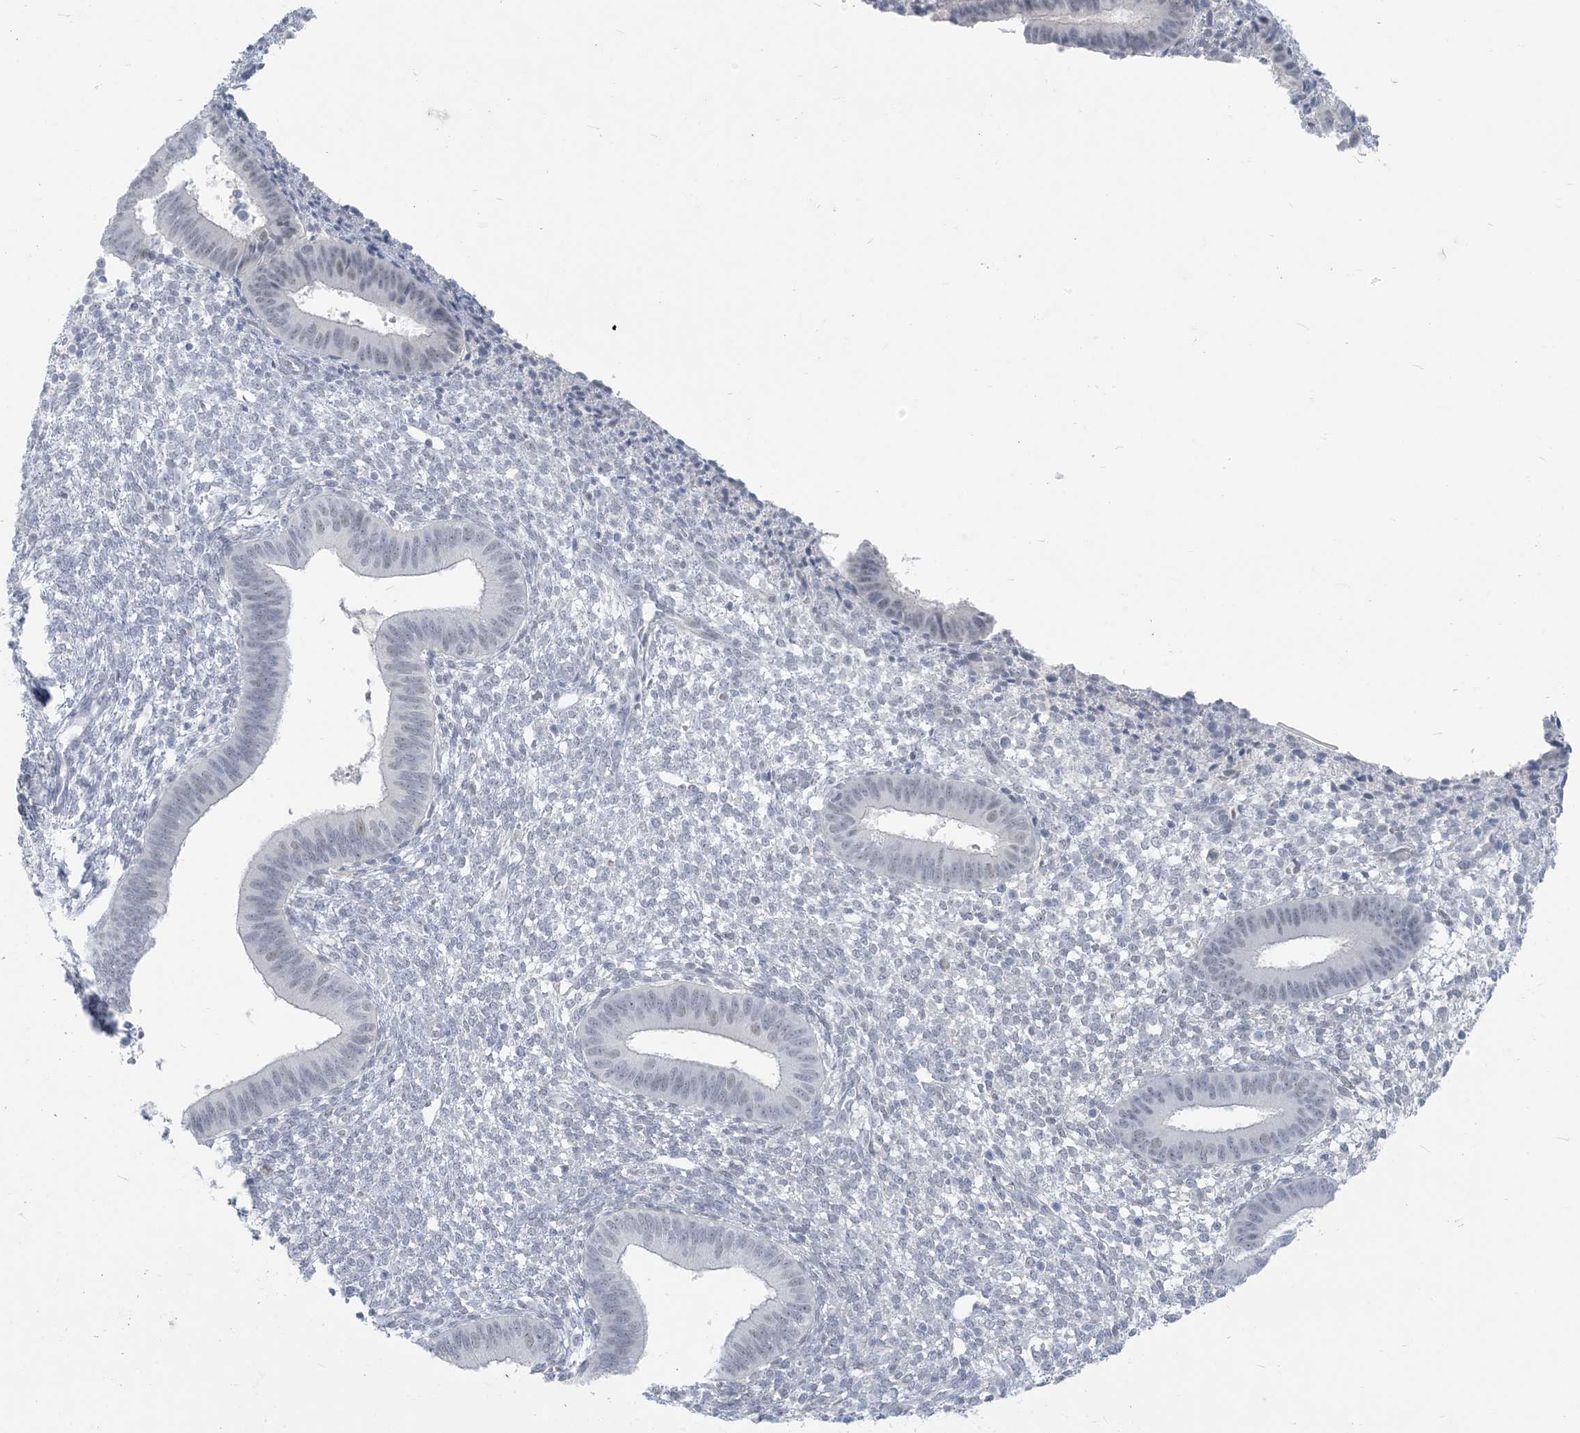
{"staining": {"intensity": "negative", "quantity": "none", "location": "none"}, "tissue": "endometrium", "cell_type": "Cells in endometrial stroma", "image_type": "normal", "snomed": [{"axis": "morphology", "description": "Normal tissue, NOS"}, {"axis": "topography", "description": "Endometrium"}], "caption": "This photomicrograph is of normal endometrium stained with IHC to label a protein in brown with the nuclei are counter-stained blue. There is no staining in cells in endometrial stroma.", "gene": "SCML1", "patient": {"sex": "female", "age": 46}}